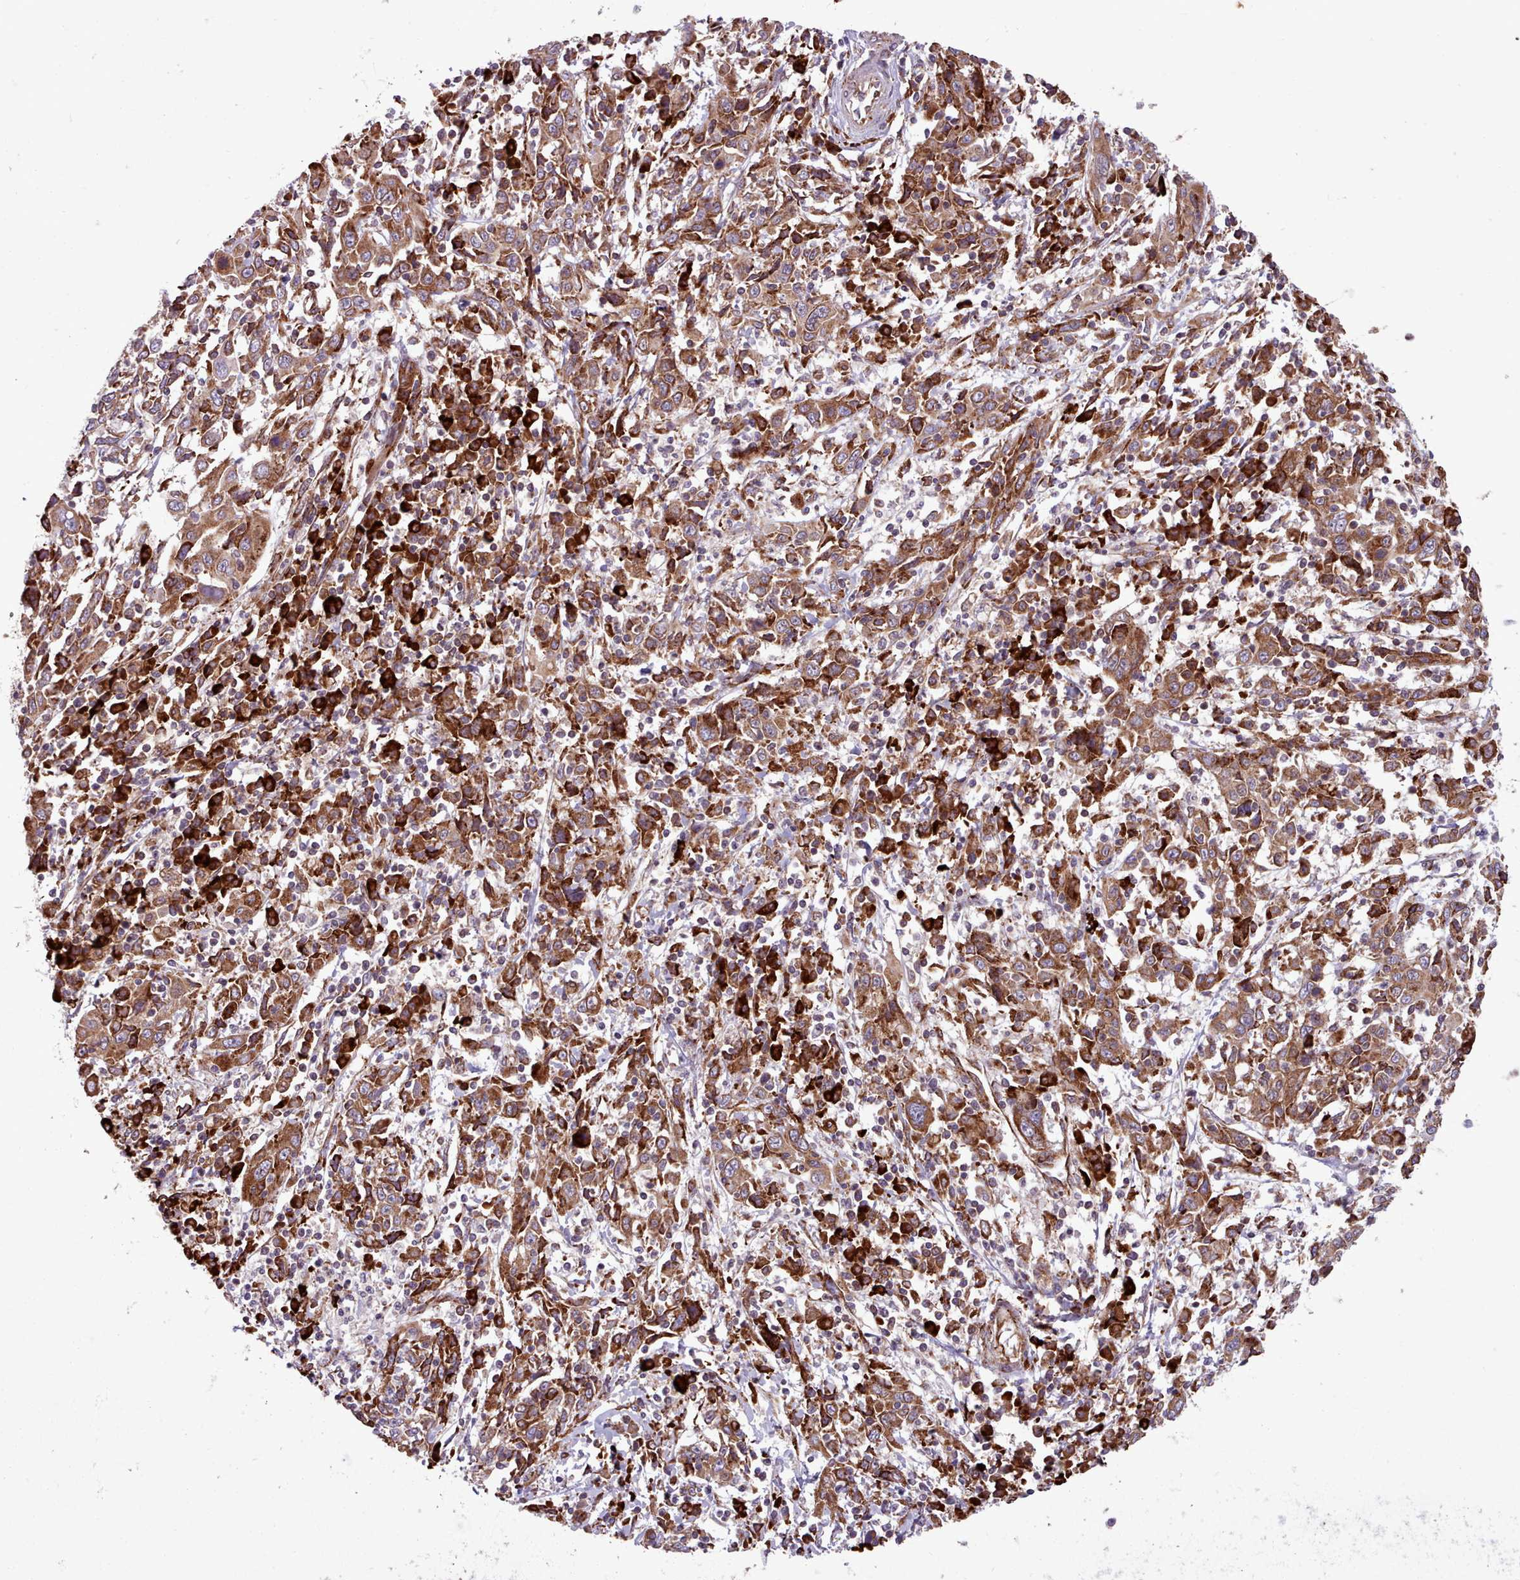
{"staining": {"intensity": "moderate", "quantity": ">75%", "location": "cytoplasmic/membranous"}, "tissue": "cervical cancer", "cell_type": "Tumor cells", "image_type": "cancer", "snomed": [{"axis": "morphology", "description": "Squamous cell carcinoma, NOS"}, {"axis": "topography", "description": "Cervix"}], "caption": "Brown immunohistochemical staining in human cervical cancer demonstrates moderate cytoplasmic/membranous positivity in about >75% of tumor cells.", "gene": "TTLL3", "patient": {"sex": "female", "age": 46}}